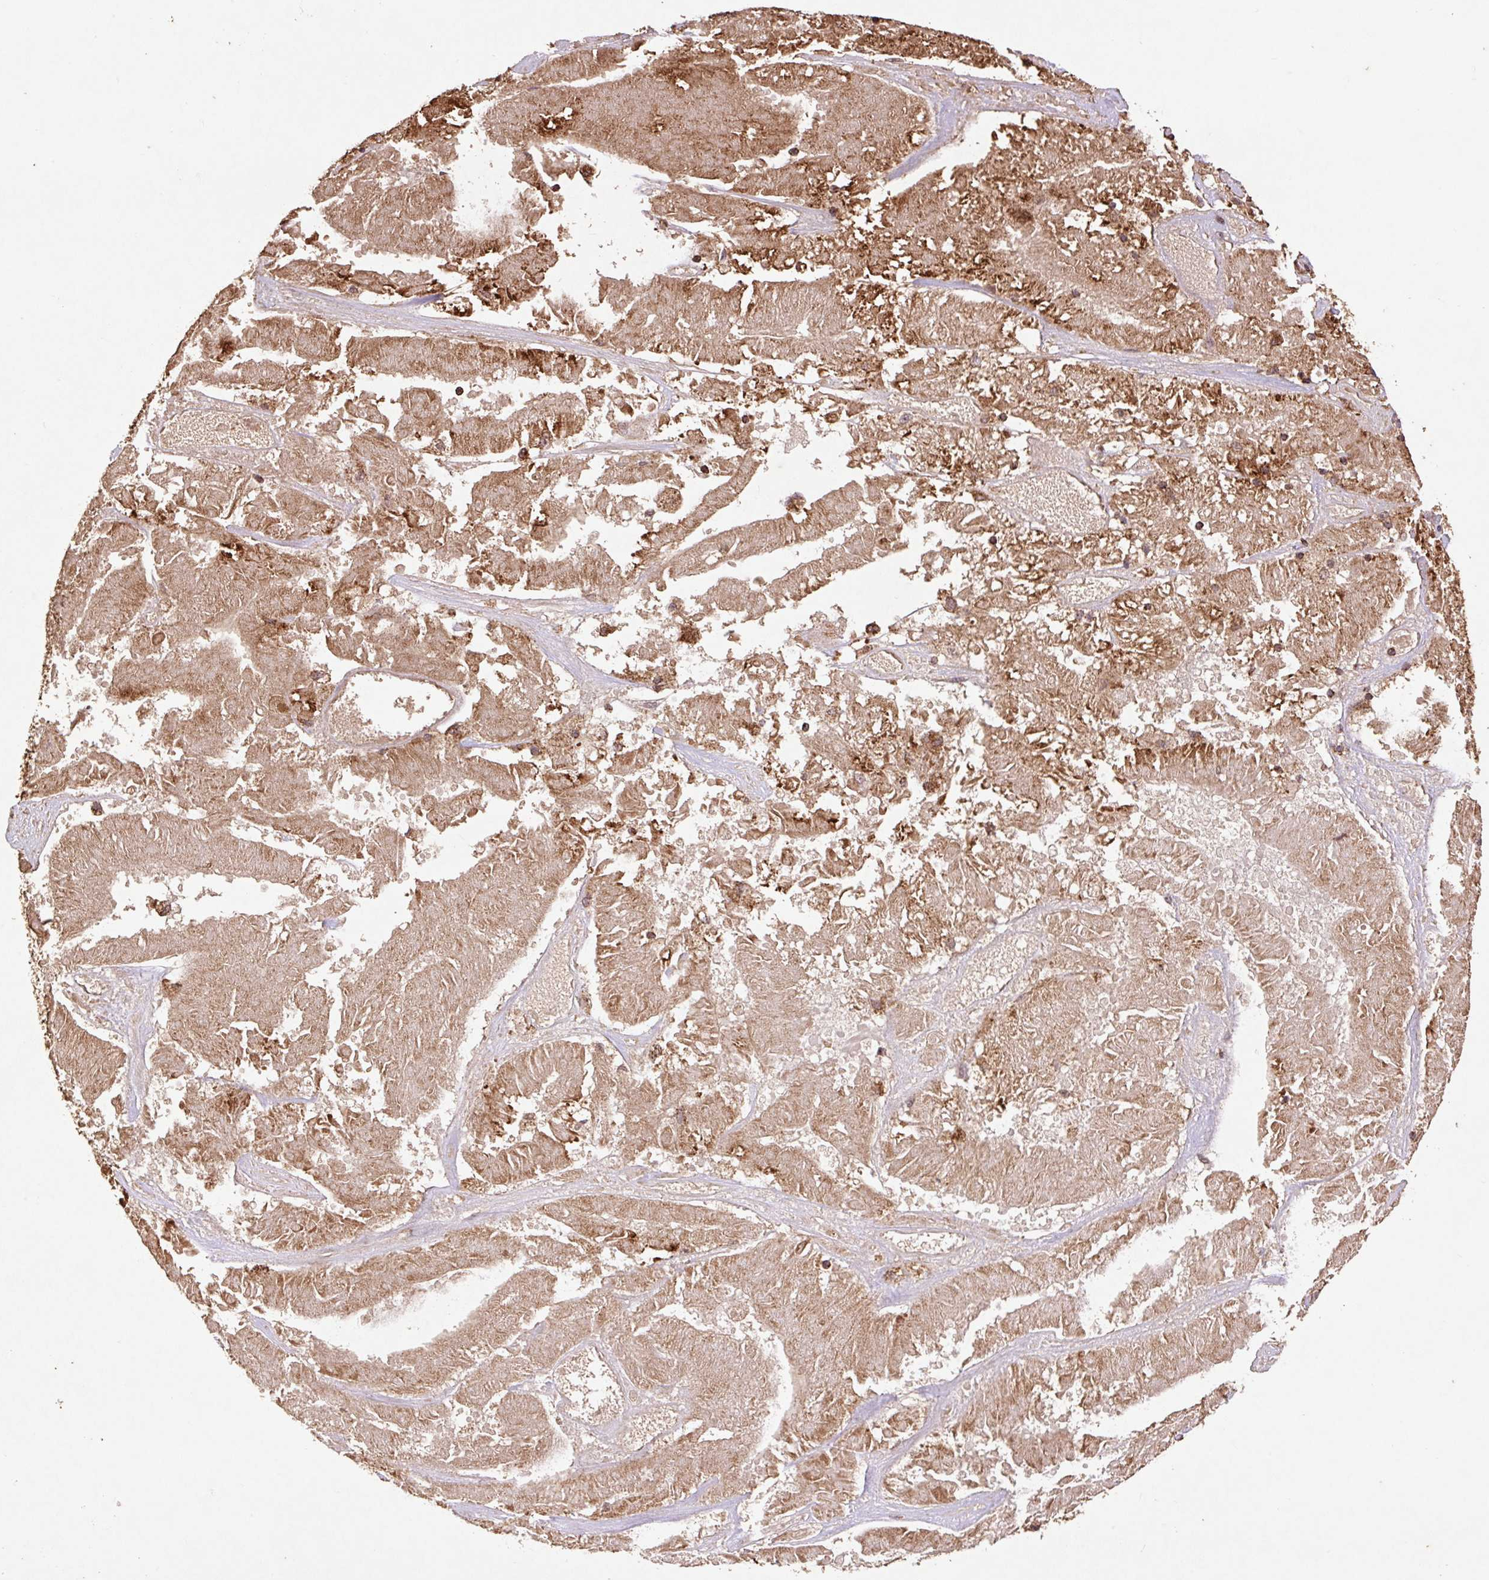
{"staining": {"intensity": "strong", "quantity": ">75%", "location": "cytoplasmic/membranous"}, "tissue": "pancreatic cancer", "cell_type": "Tumor cells", "image_type": "cancer", "snomed": [{"axis": "morphology", "description": "Adenocarcinoma, NOS"}, {"axis": "topography", "description": "Pancreas"}], "caption": "The immunohistochemical stain highlights strong cytoplasmic/membranous staining in tumor cells of pancreatic adenocarcinoma tissue.", "gene": "ATP5F1A", "patient": {"sex": "male", "age": 63}}